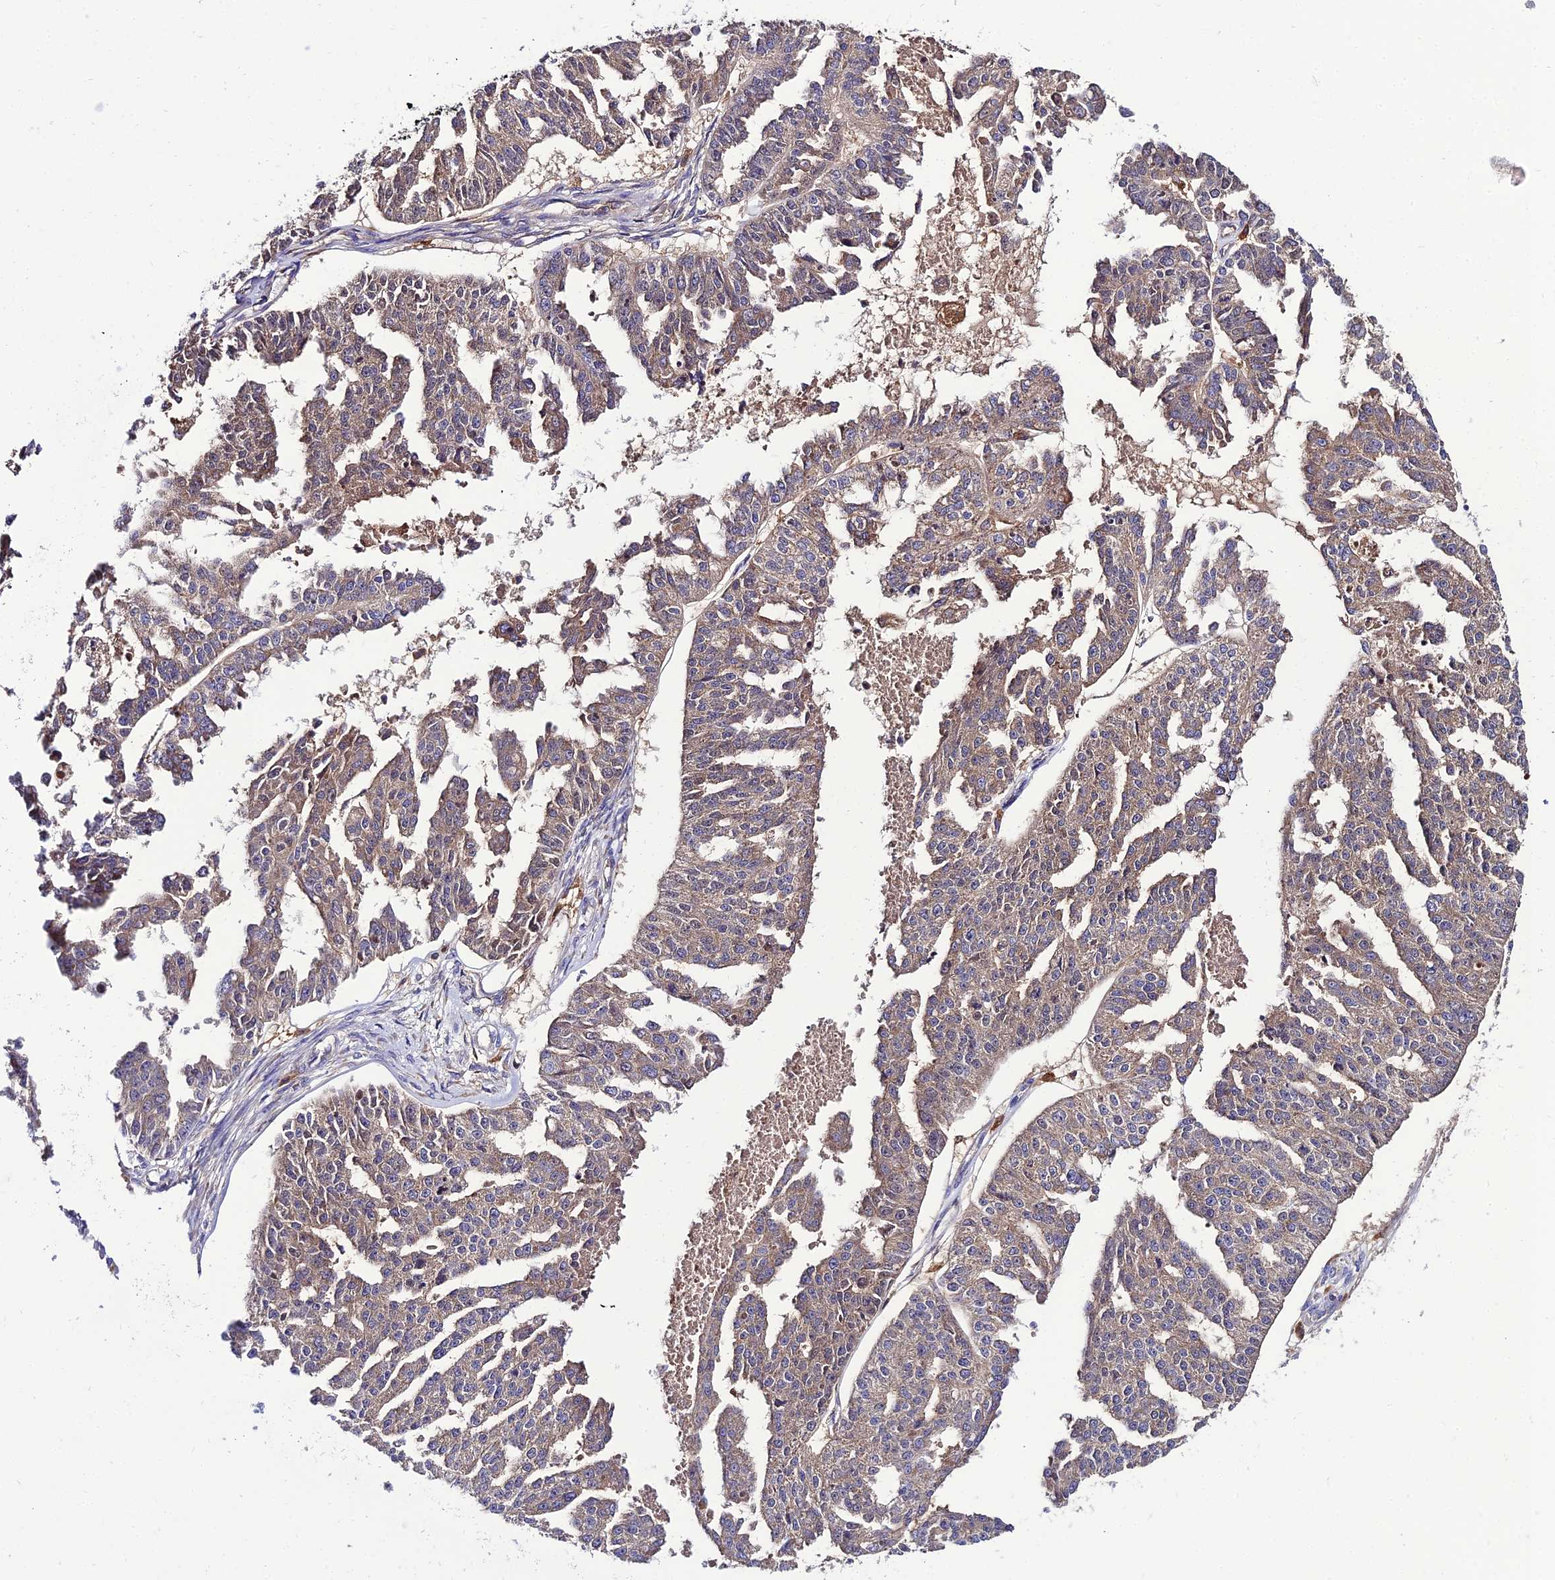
{"staining": {"intensity": "weak", "quantity": ">75%", "location": "cytoplasmic/membranous"}, "tissue": "ovarian cancer", "cell_type": "Tumor cells", "image_type": "cancer", "snomed": [{"axis": "morphology", "description": "Cystadenocarcinoma, serous, NOS"}, {"axis": "topography", "description": "Ovary"}], "caption": "High-magnification brightfield microscopy of serous cystadenocarcinoma (ovarian) stained with DAB (3,3'-diaminobenzidine) (brown) and counterstained with hematoxylin (blue). tumor cells exhibit weak cytoplasmic/membranous staining is seen in about>75% of cells.", "gene": "C2orf69", "patient": {"sex": "female", "age": 58}}